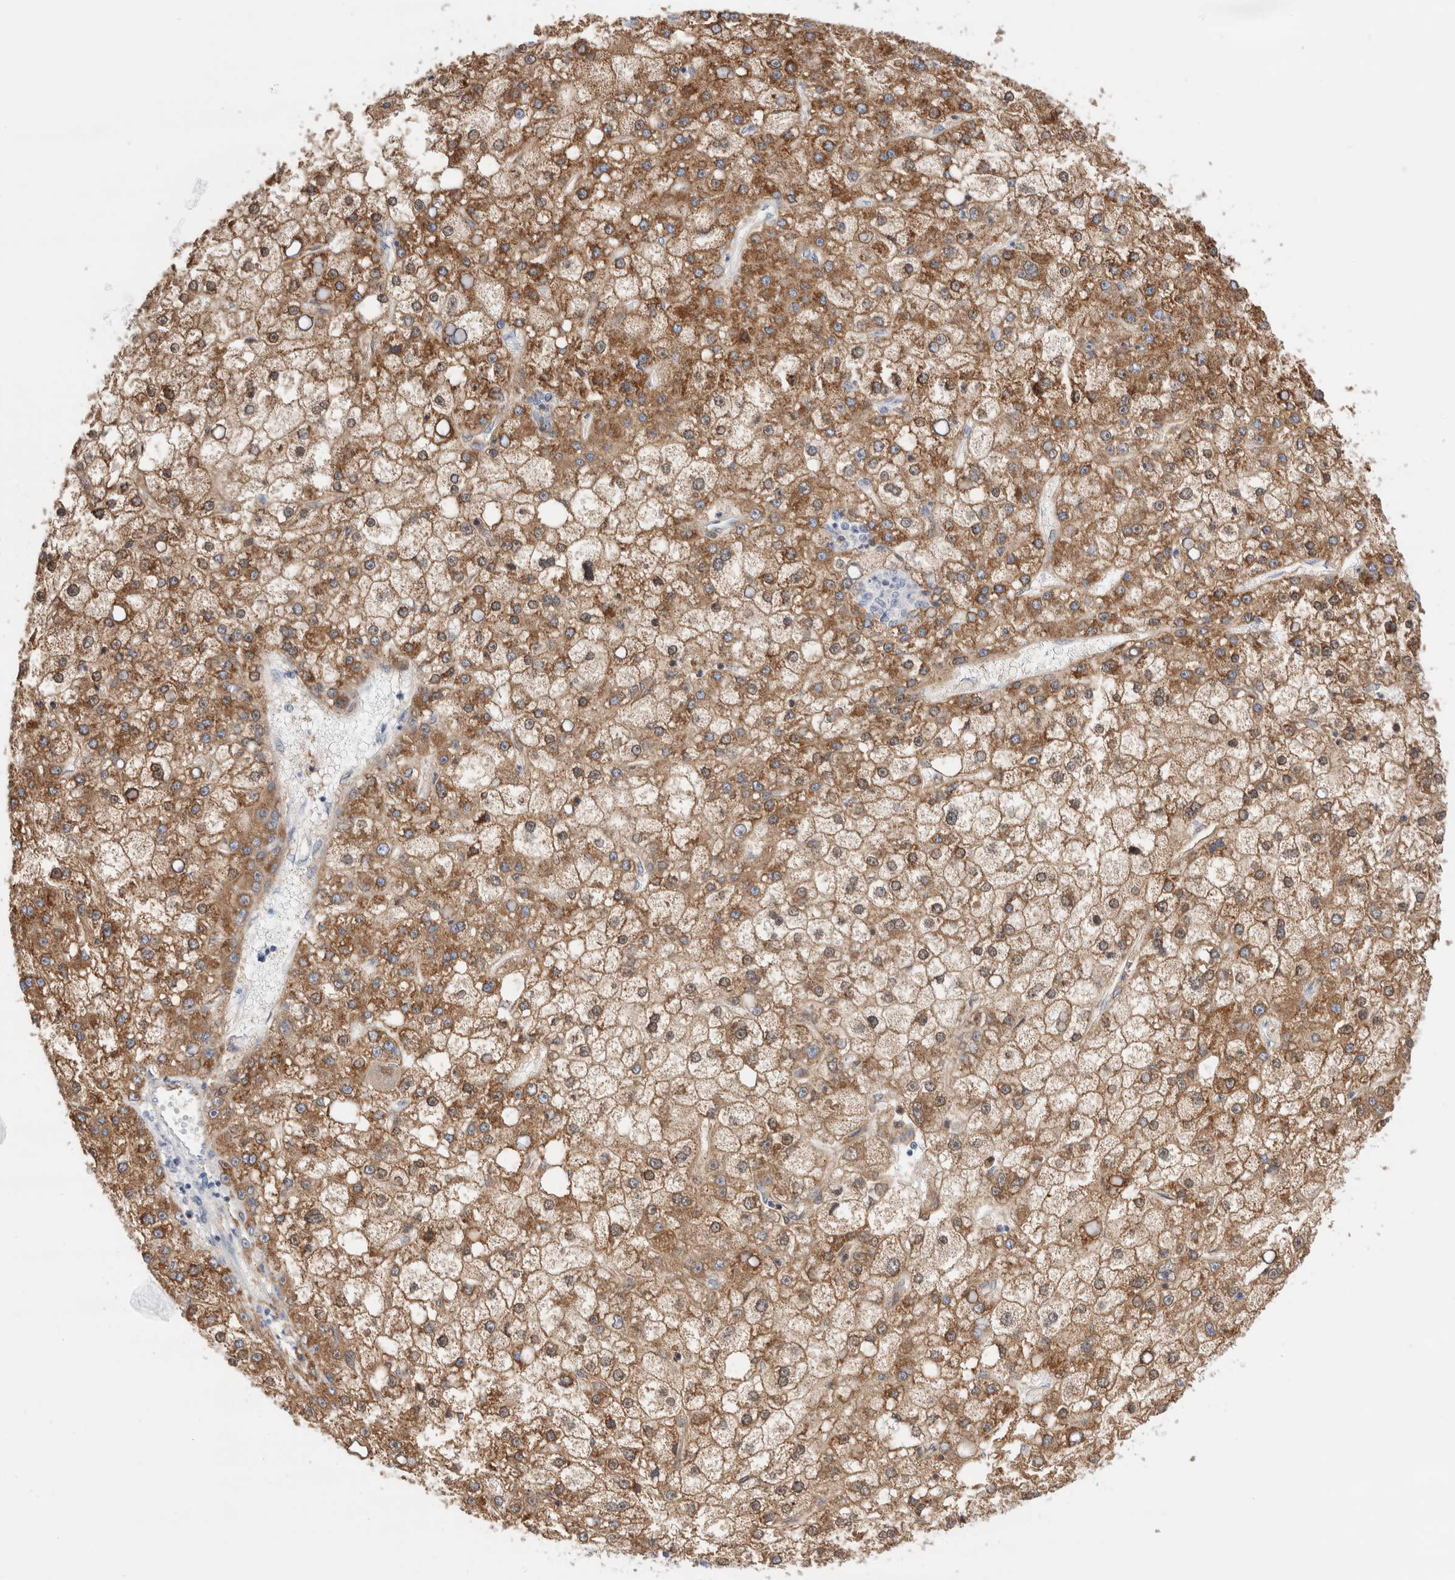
{"staining": {"intensity": "moderate", "quantity": ">75%", "location": "cytoplasmic/membranous"}, "tissue": "liver cancer", "cell_type": "Tumor cells", "image_type": "cancer", "snomed": [{"axis": "morphology", "description": "Carcinoma, Hepatocellular, NOS"}, {"axis": "topography", "description": "Liver"}], "caption": "Immunohistochemistry image of neoplastic tissue: human liver cancer (hepatocellular carcinoma) stained using immunohistochemistry displays medium levels of moderate protein expression localized specifically in the cytoplasmic/membranous of tumor cells, appearing as a cytoplasmic/membranous brown color.", "gene": "ECHDC2", "patient": {"sex": "male", "age": 67}}